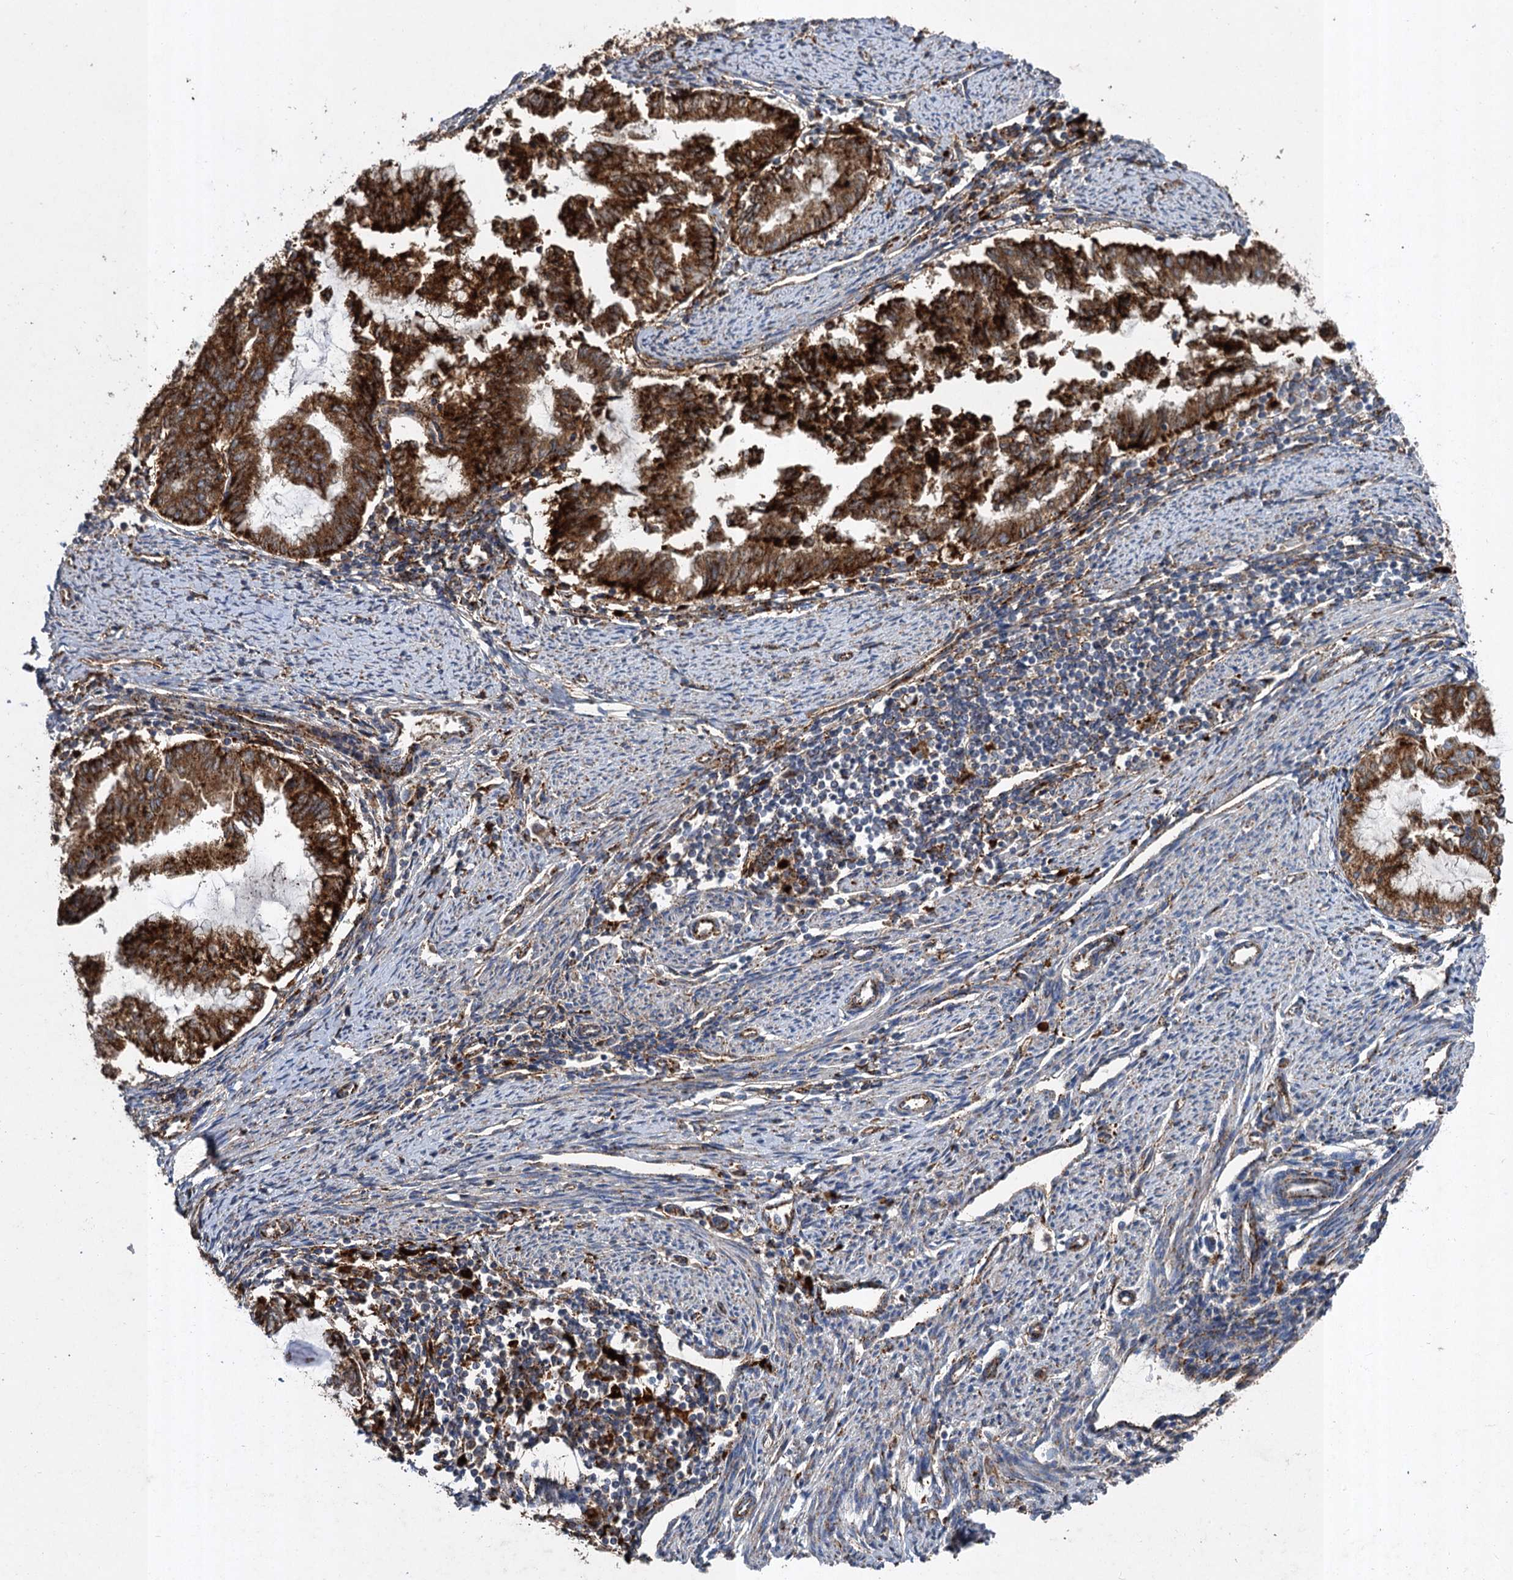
{"staining": {"intensity": "strong", "quantity": ">75%", "location": "cytoplasmic/membranous"}, "tissue": "endometrial cancer", "cell_type": "Tumor cells", "image_type": "cancer", "snomed": [{"axis": "morphology", "description": "Adenocarcinoma, NOS"}, {"axis": "topography", "description": "Endometrium"}], "caption": "Human endometrial adenocarcinoma stained with a brown dye demonstrates strong cytoplasmic/membranous positive expression in about >75% of tumor cells.", "gene": "GBA1", "patient": {"sex": "female", "age": 79}}